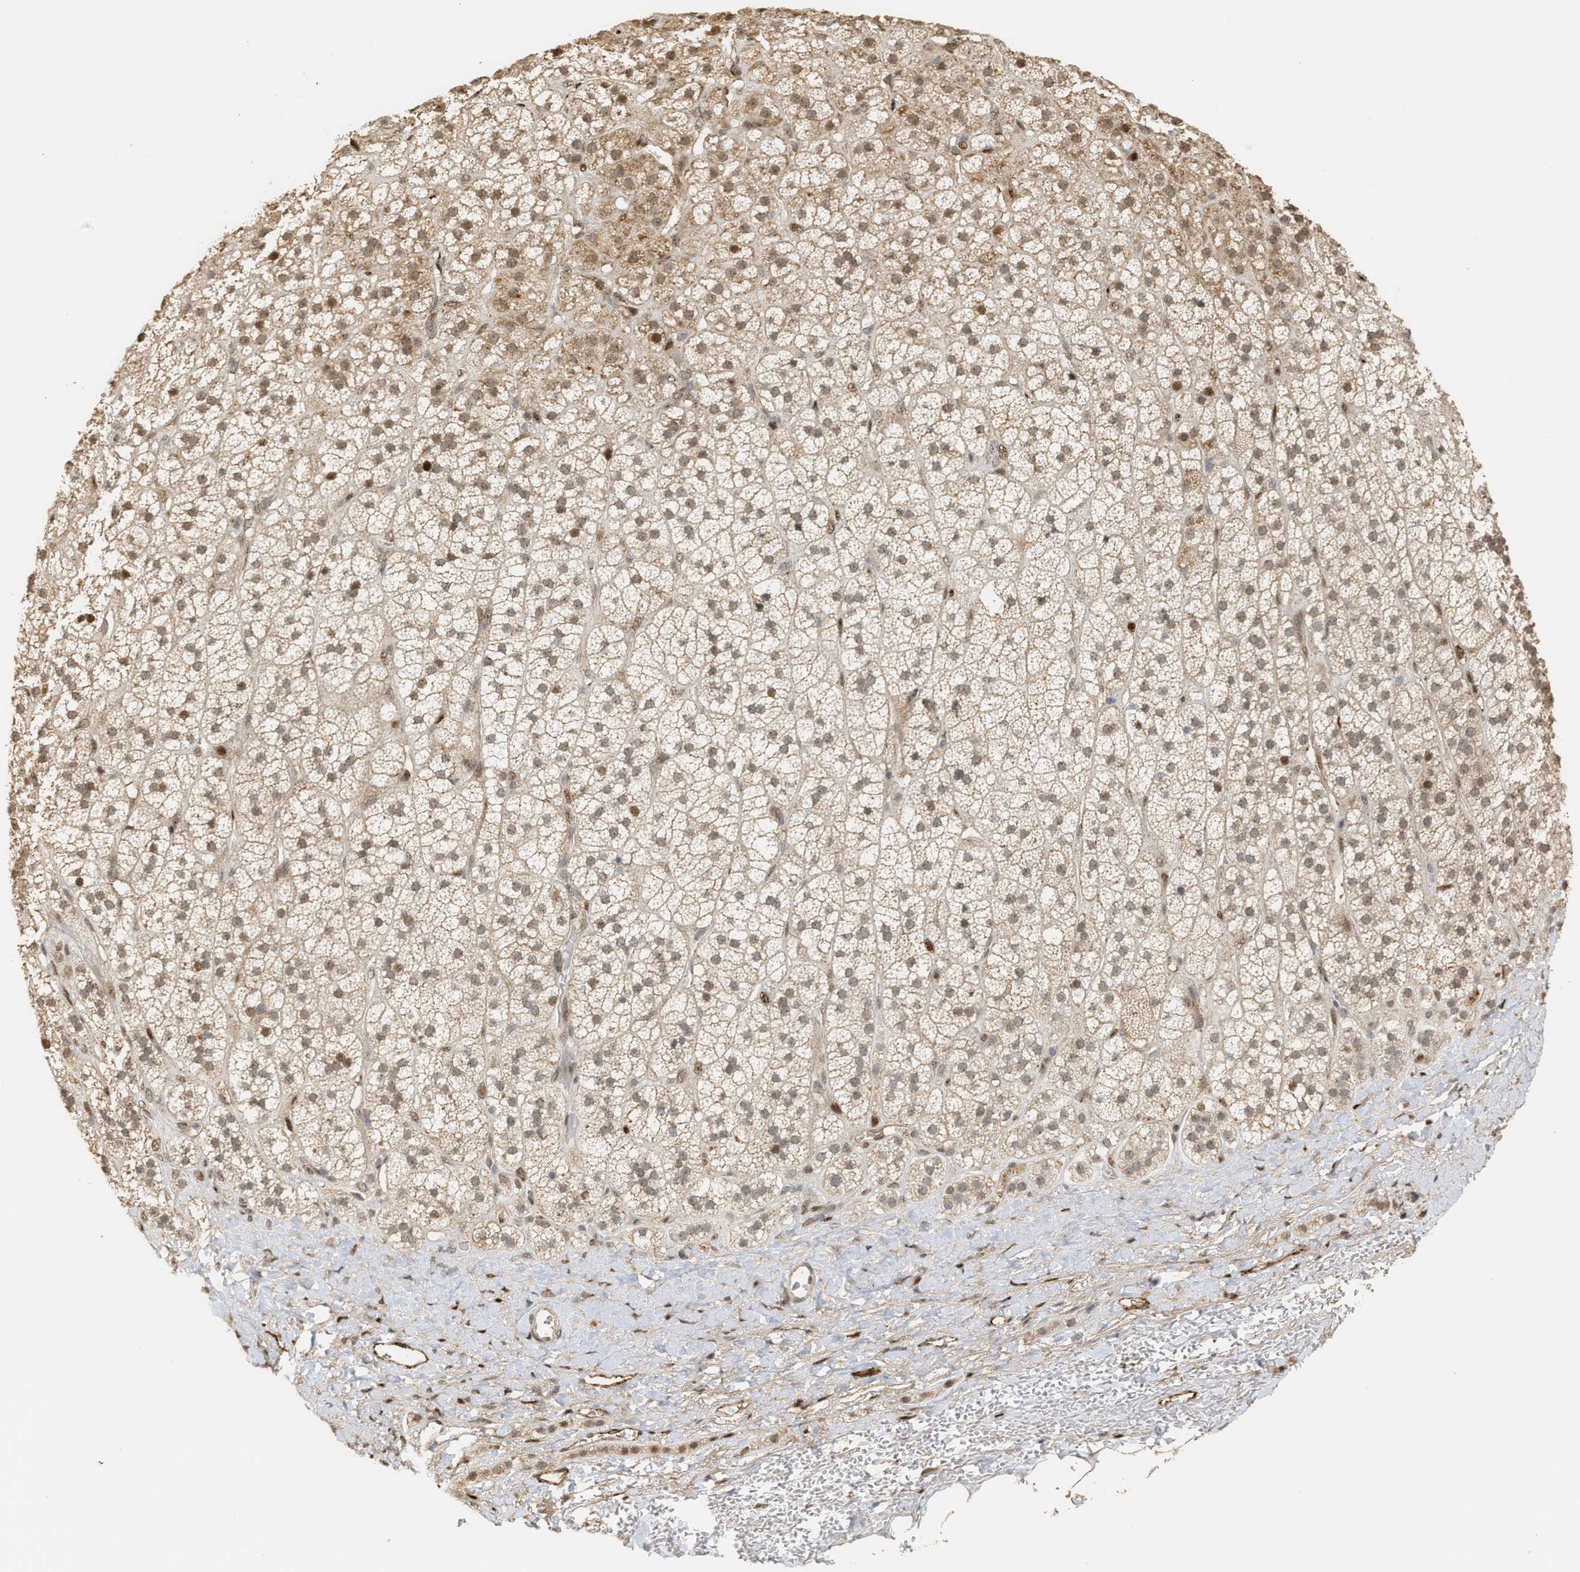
{"staining": {"intensity": "strong", "quantity": "<25%", "location": "cytoplasmic/membranous,nuclear"}, "tissue": "adrenal gland", "cell_type": "Glandular cells", "image_type": "normal", "snomed": [{"axis": "morphology", "description": "Normal tissue, NOS"}, {"axis": "topography", "description": "Adrenal gland"}], "caption": "This is an image of immunohistochemistry staining of benign adrenal gland, which shows strong staining in the cytoplasmic/membranous,nuclear of glandular cells.", "gene": "ZFAND5", "patient": {"sex": "male", "age": 56}}